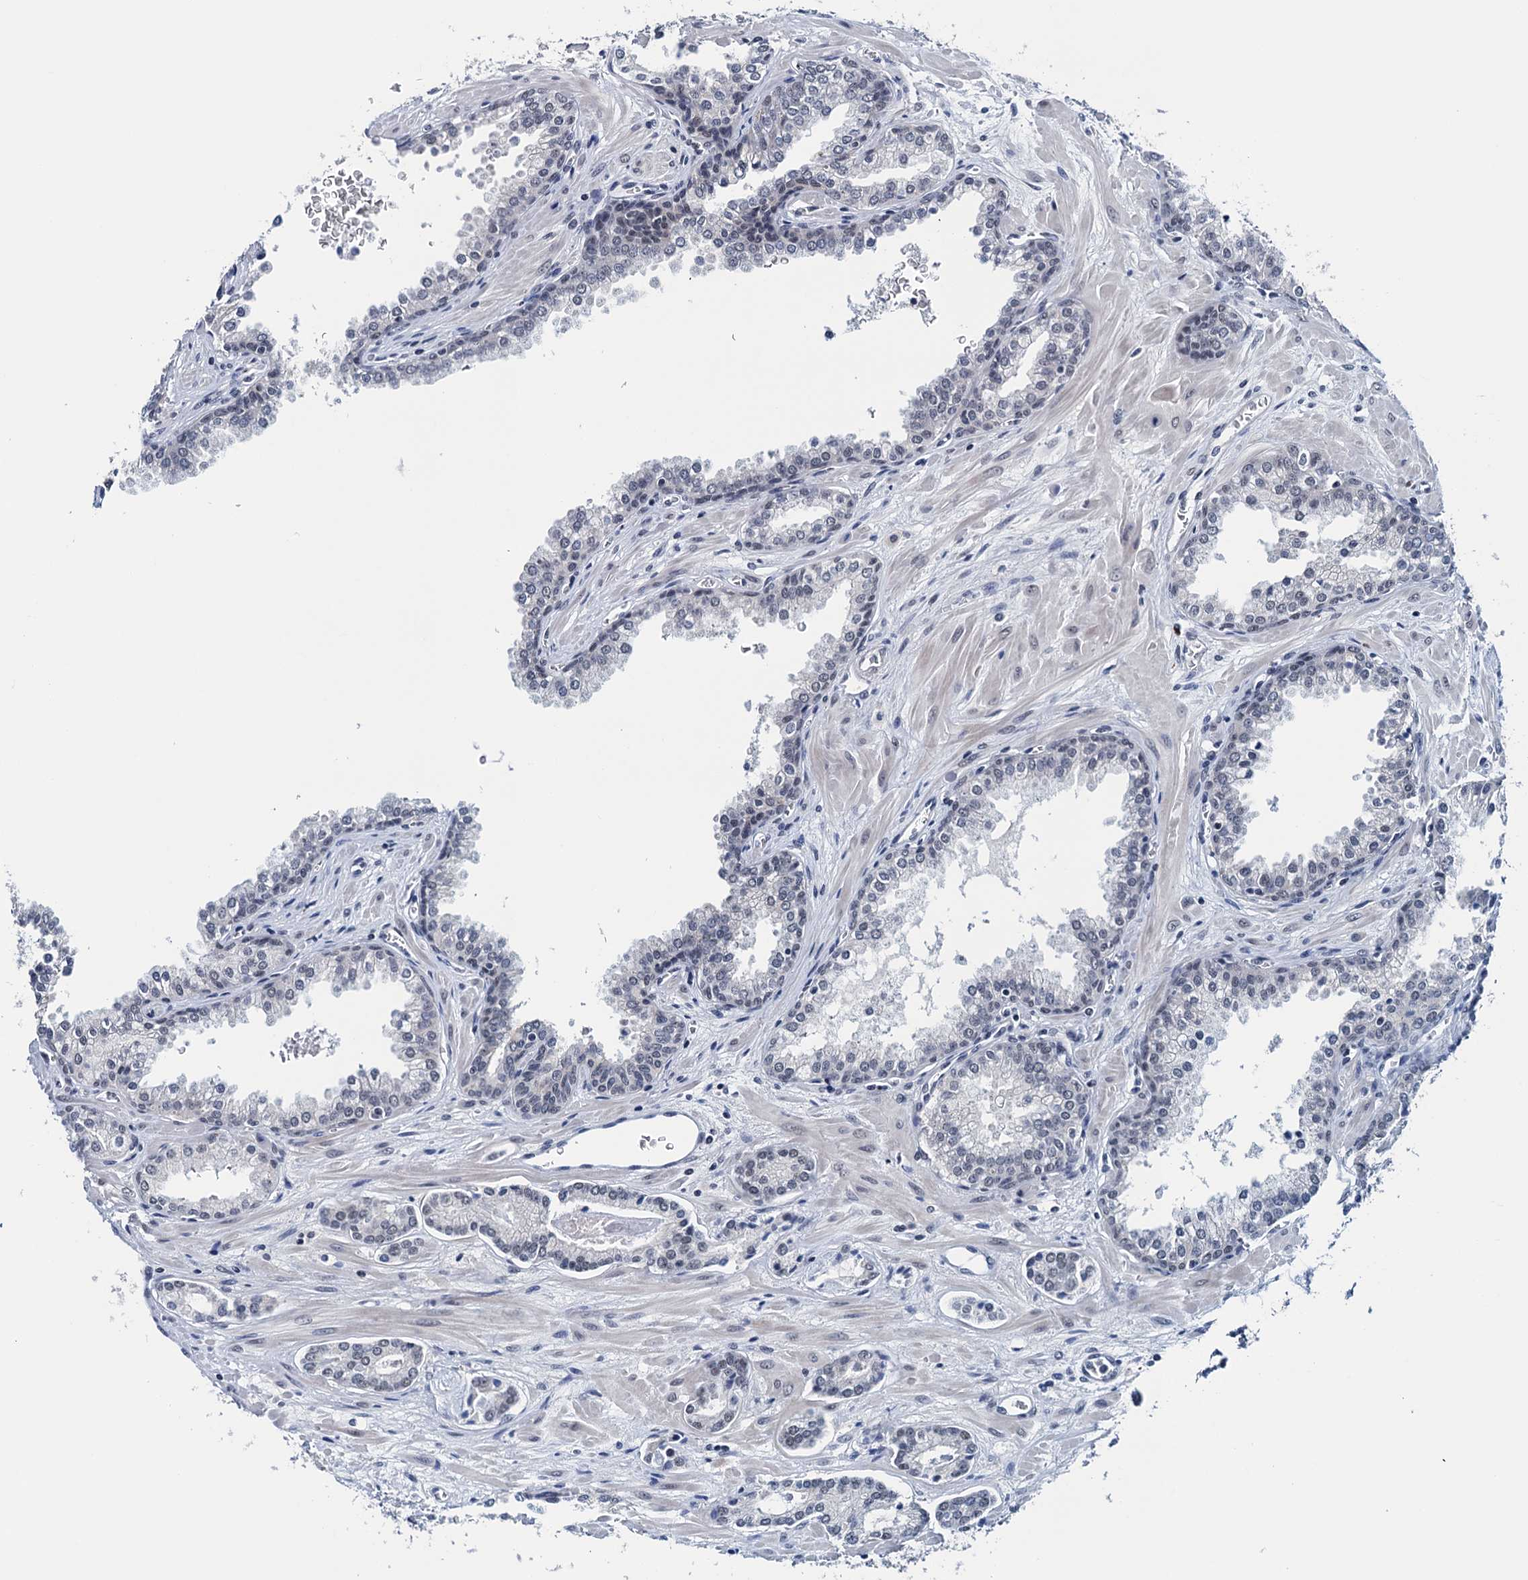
{"staining": {"intensity": "weak", "quantity": "<25%", "location": "nuclear"}, "tissue": "prostate cancer", "cell_type": "Tumor cells", "image_type": "cancer", "snomed": [{"axis": "morphology", "description": "Adenocarcinoma, Low grade"}, {"axis": "topography", "description": "Prostate"}], "caption": "Tumor cells show no significant positivity in adenocarcinoma (low-grade) (prostate). (Brightfield microscopy of DAB (3,3'-diaminobenzidine) IHC at high magnification).", "gene": "FNBP4", "patient": {"sex": "male", "age": 67}}